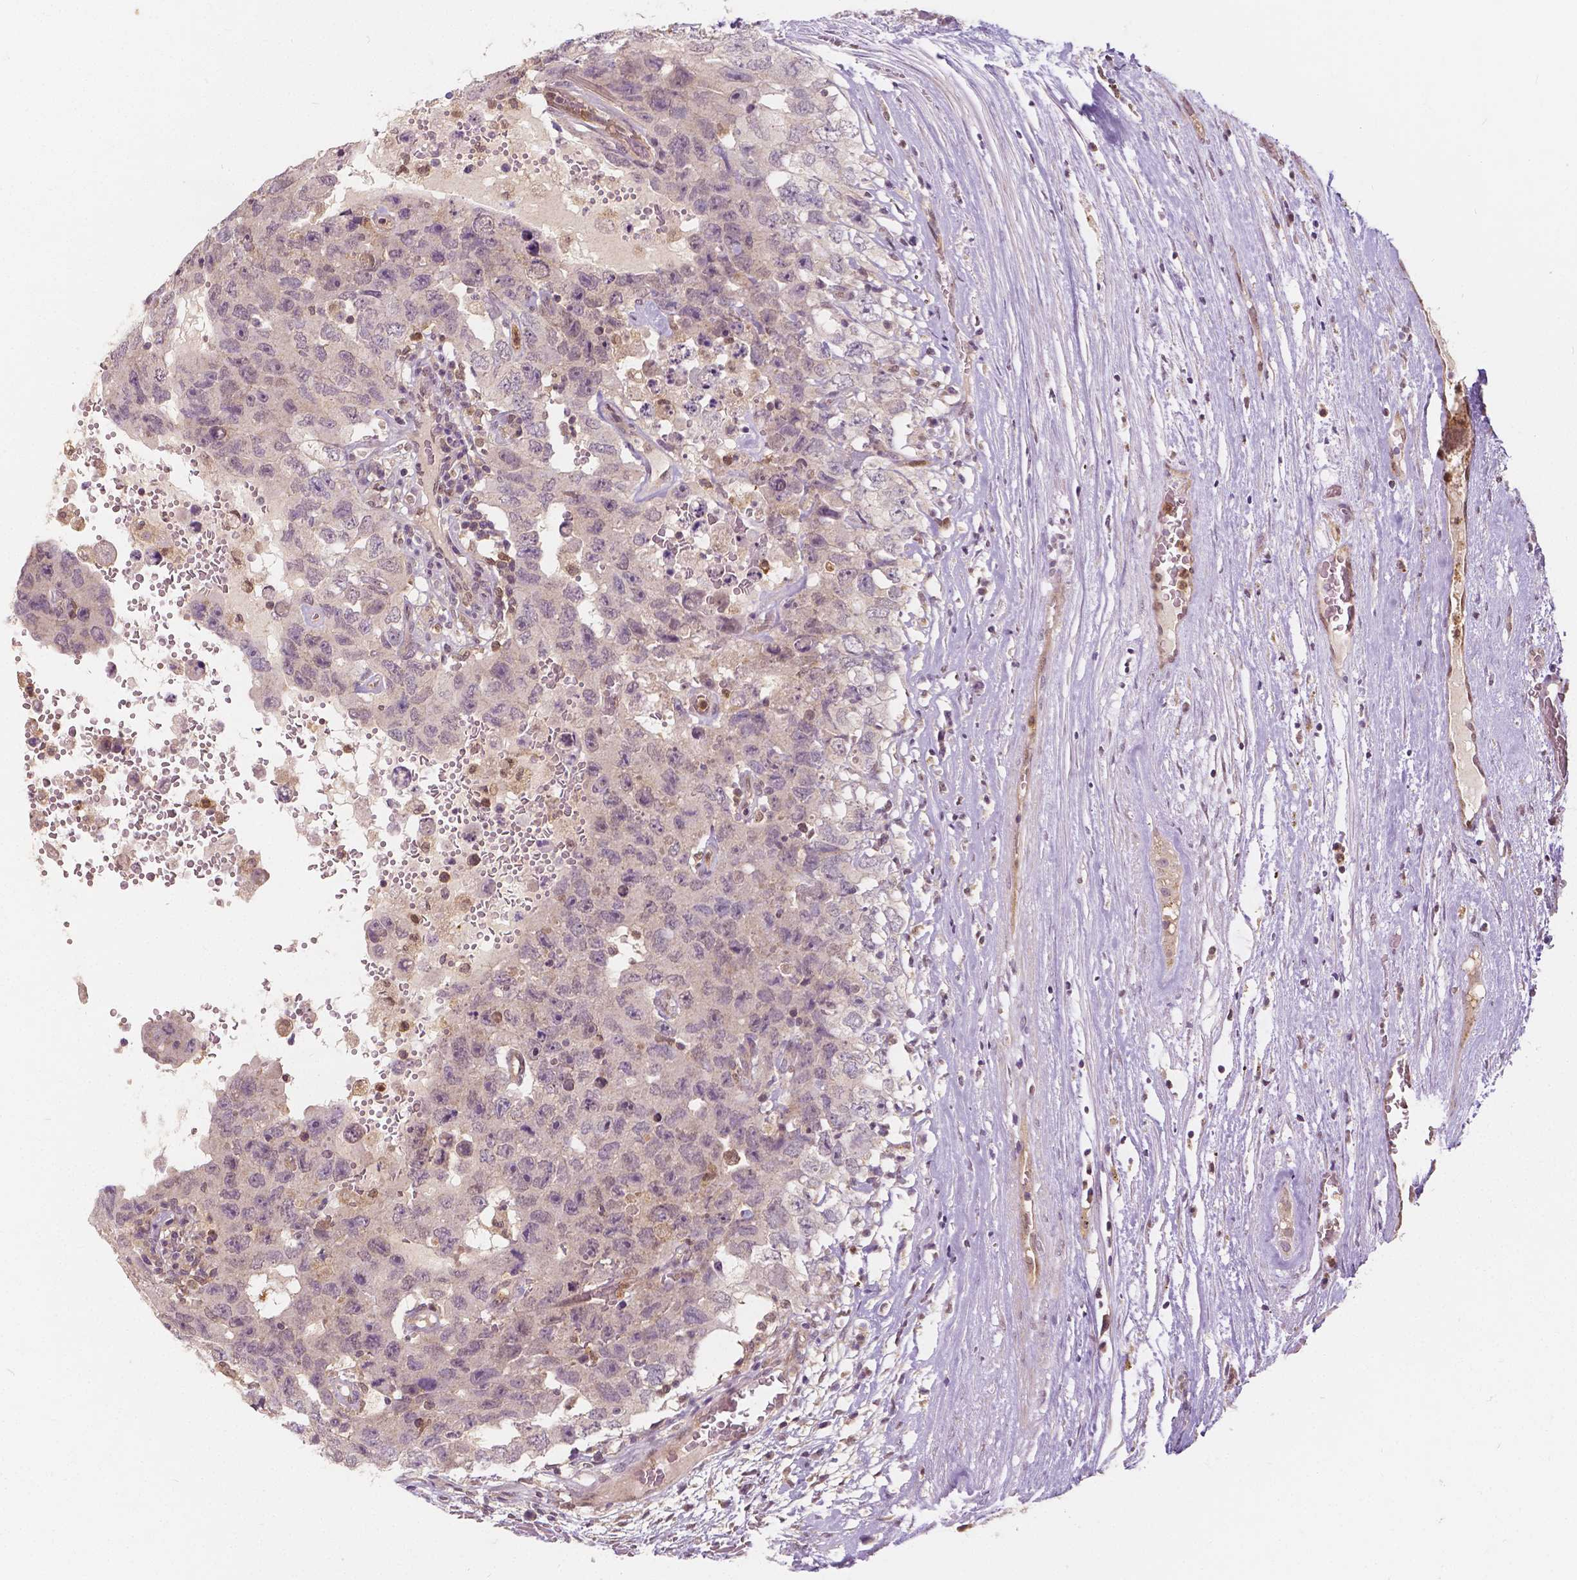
{"staining": {"intensity": "negative", "quantity": "none", "location": "none"}, "tissue": "testis cancer", "cell_type": "Tumor cells", "image_type": "cancer", "snomed": [{"axis": "morphology", "description": "Carcinoma, Embryonal, NOS"}, {"axis": "topography", "description": "Testis"}], "caption": "A high-resolution image shows IHC staining of testis cancer (embryonal carcinoma), which displays no significant expression in tumor cells. Brightfield microscopy of IHC stained with DAB (brown) and hematoxylin (blue), captured at high magnification.", "gene": "NAPRT", "patient": {"sex": "male", "age": 26}}